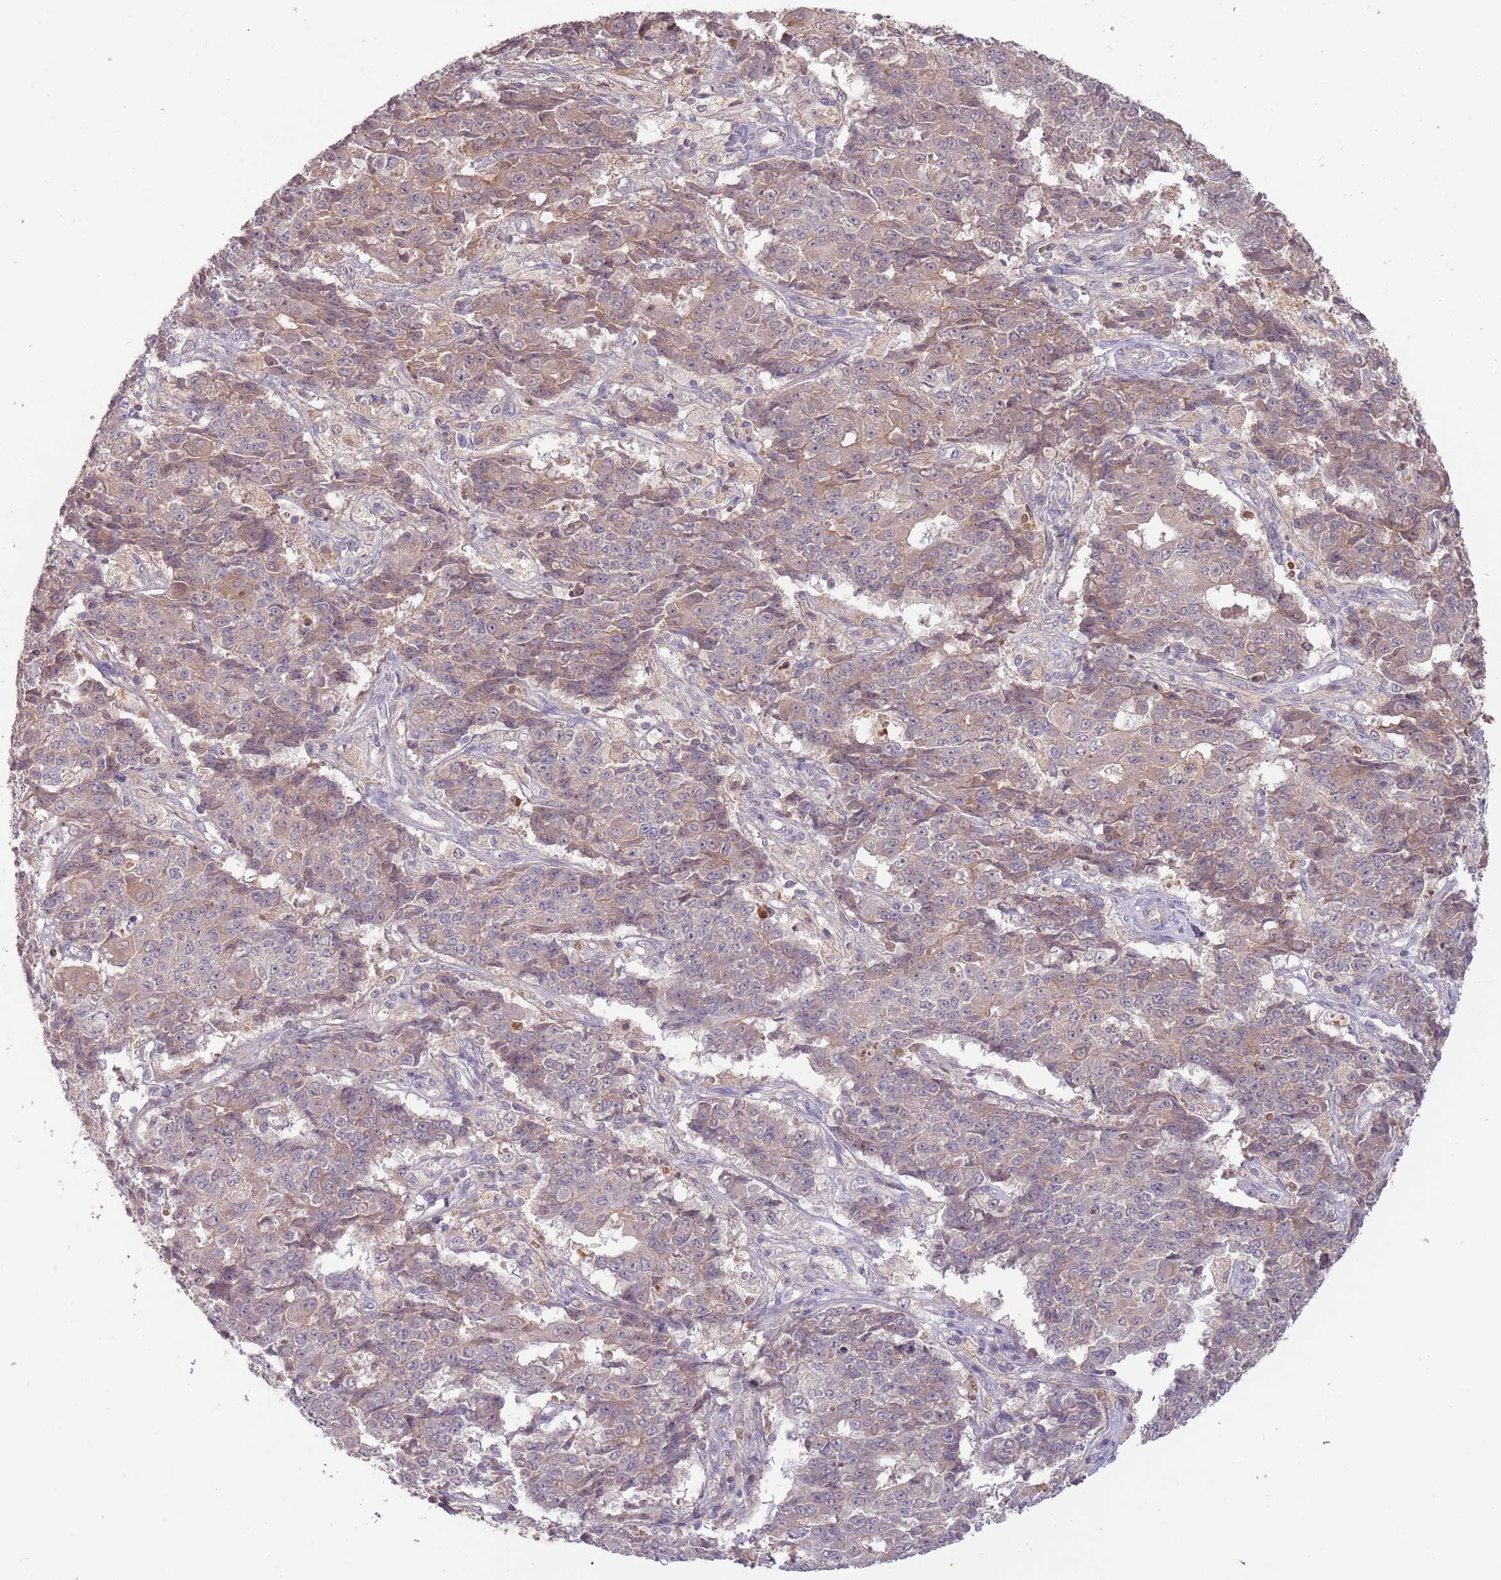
{"staining": {"intensity": "negative", "quantity": "none", "location": "none"}, "tissue": "ovarian cancer", "cell_type": "Tumor cells", "image_type": "cancer", "snomed": [{"axis": "morphology", "description": "Carcinoma, endometroid"}, {"axis": "topography", "description": "Ovary"}], "caption": "This is an IHC histopathology image of human ovarian cancer (endometroid carcinoma). There is no staining in tumor cells.", "gene": "LRATD2", "patient": {"sex": "female", "age": 42}}